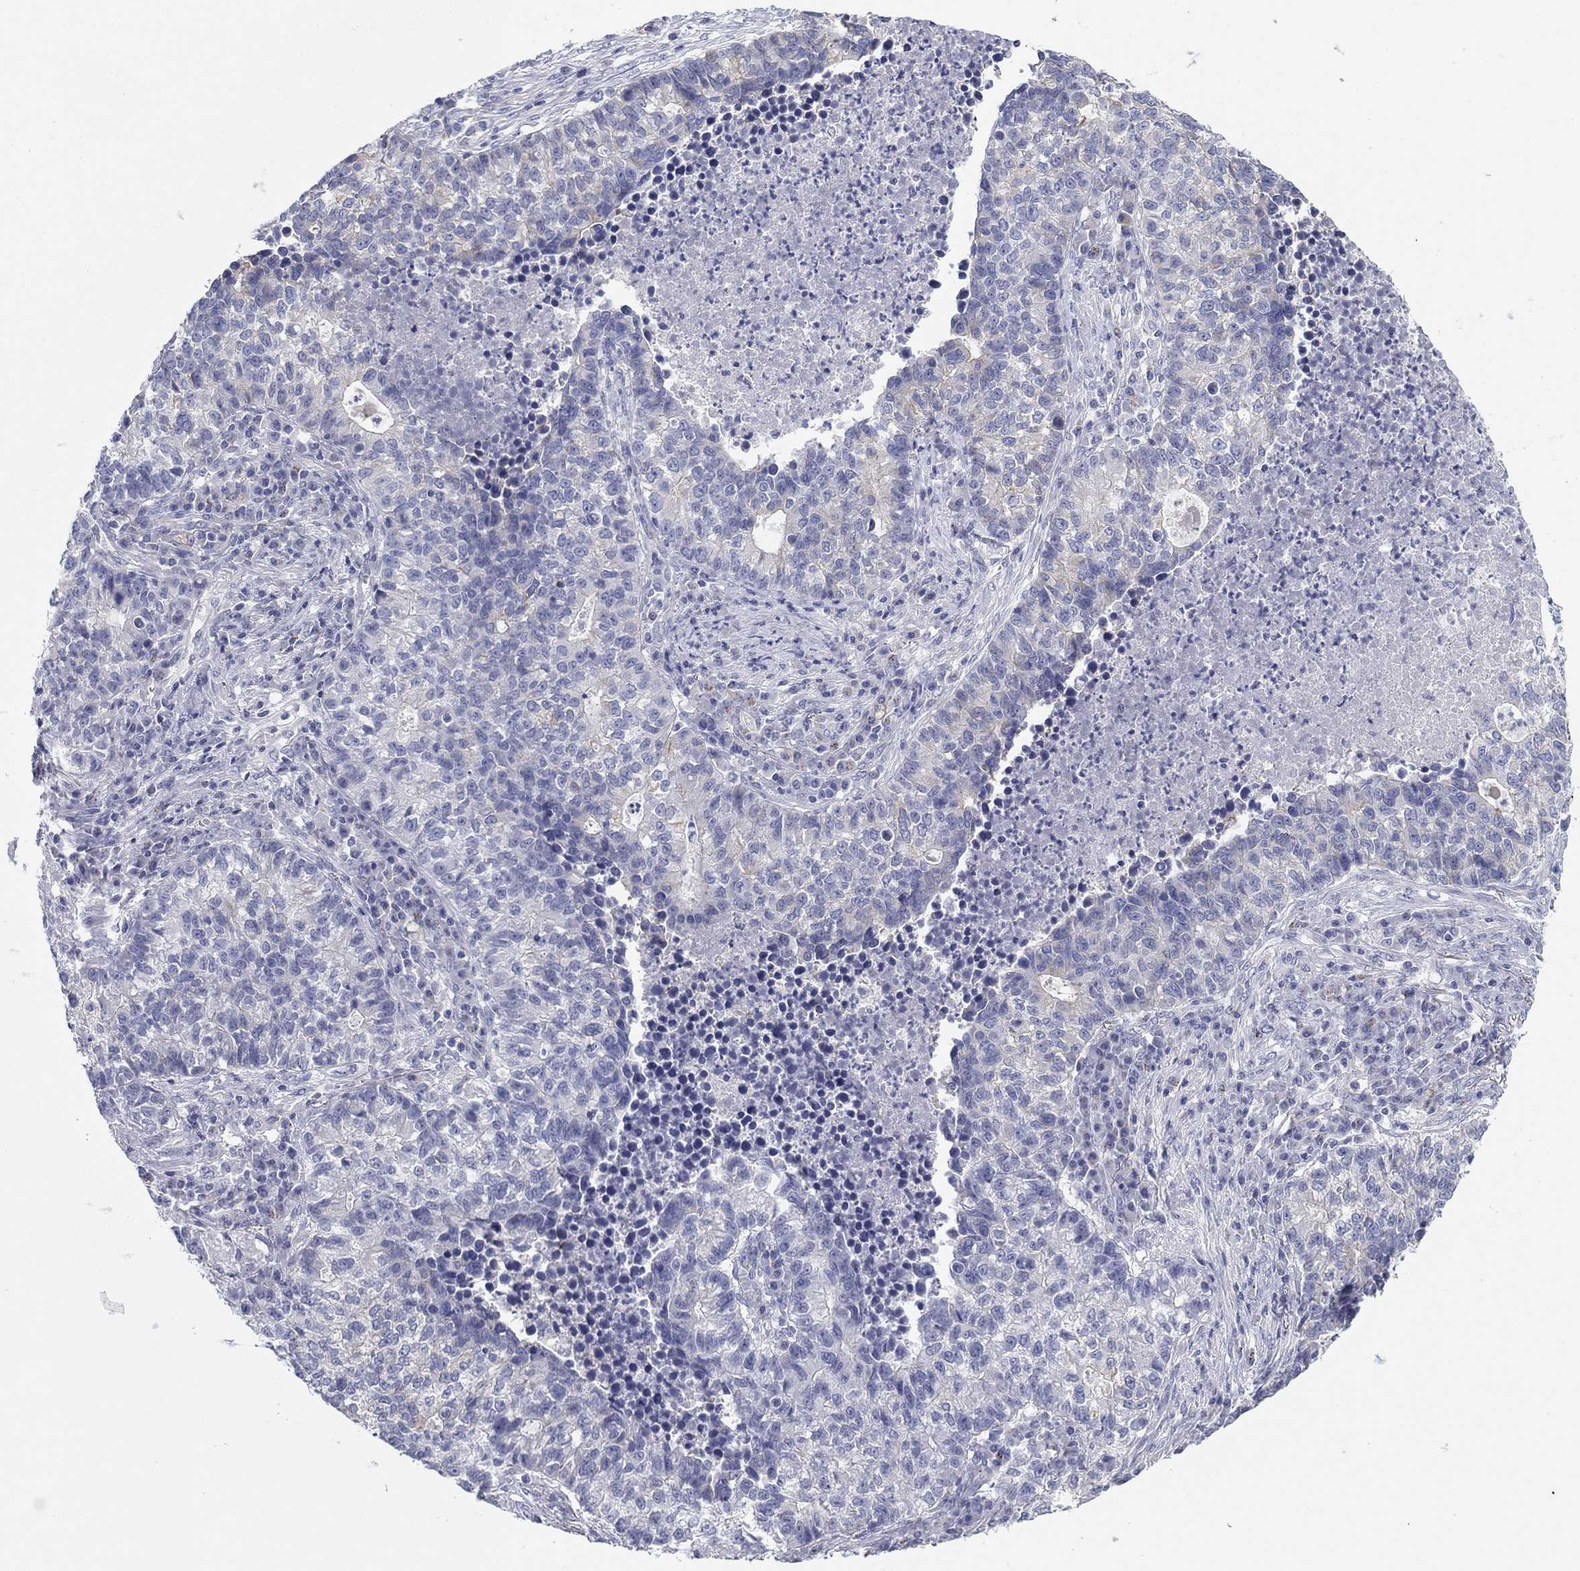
{"staining": {"intensity": "weak", "quantity": "<25%", "location": "cytoplasmic/membranous"}, "tissue": "lung cancer", "cell_type": "Tumor cells", "image_type": "cancer", "snomed": [{"axis": "morphology", "description": "Adenocarcinoma, NOS"}, {"axis": "topography", "description": "Lung"}], "caption": "Photomicrograph shows no protein expression in tumor cells of lung cancer (adenocarcinoma) tissue. Brightfield microscopy of IHC stained with DAB (brown) and hematoxylin (blue), captured at high magnification.", "gene": "SEPTIN3", "patient": {"sex": "male", "age": 57}}